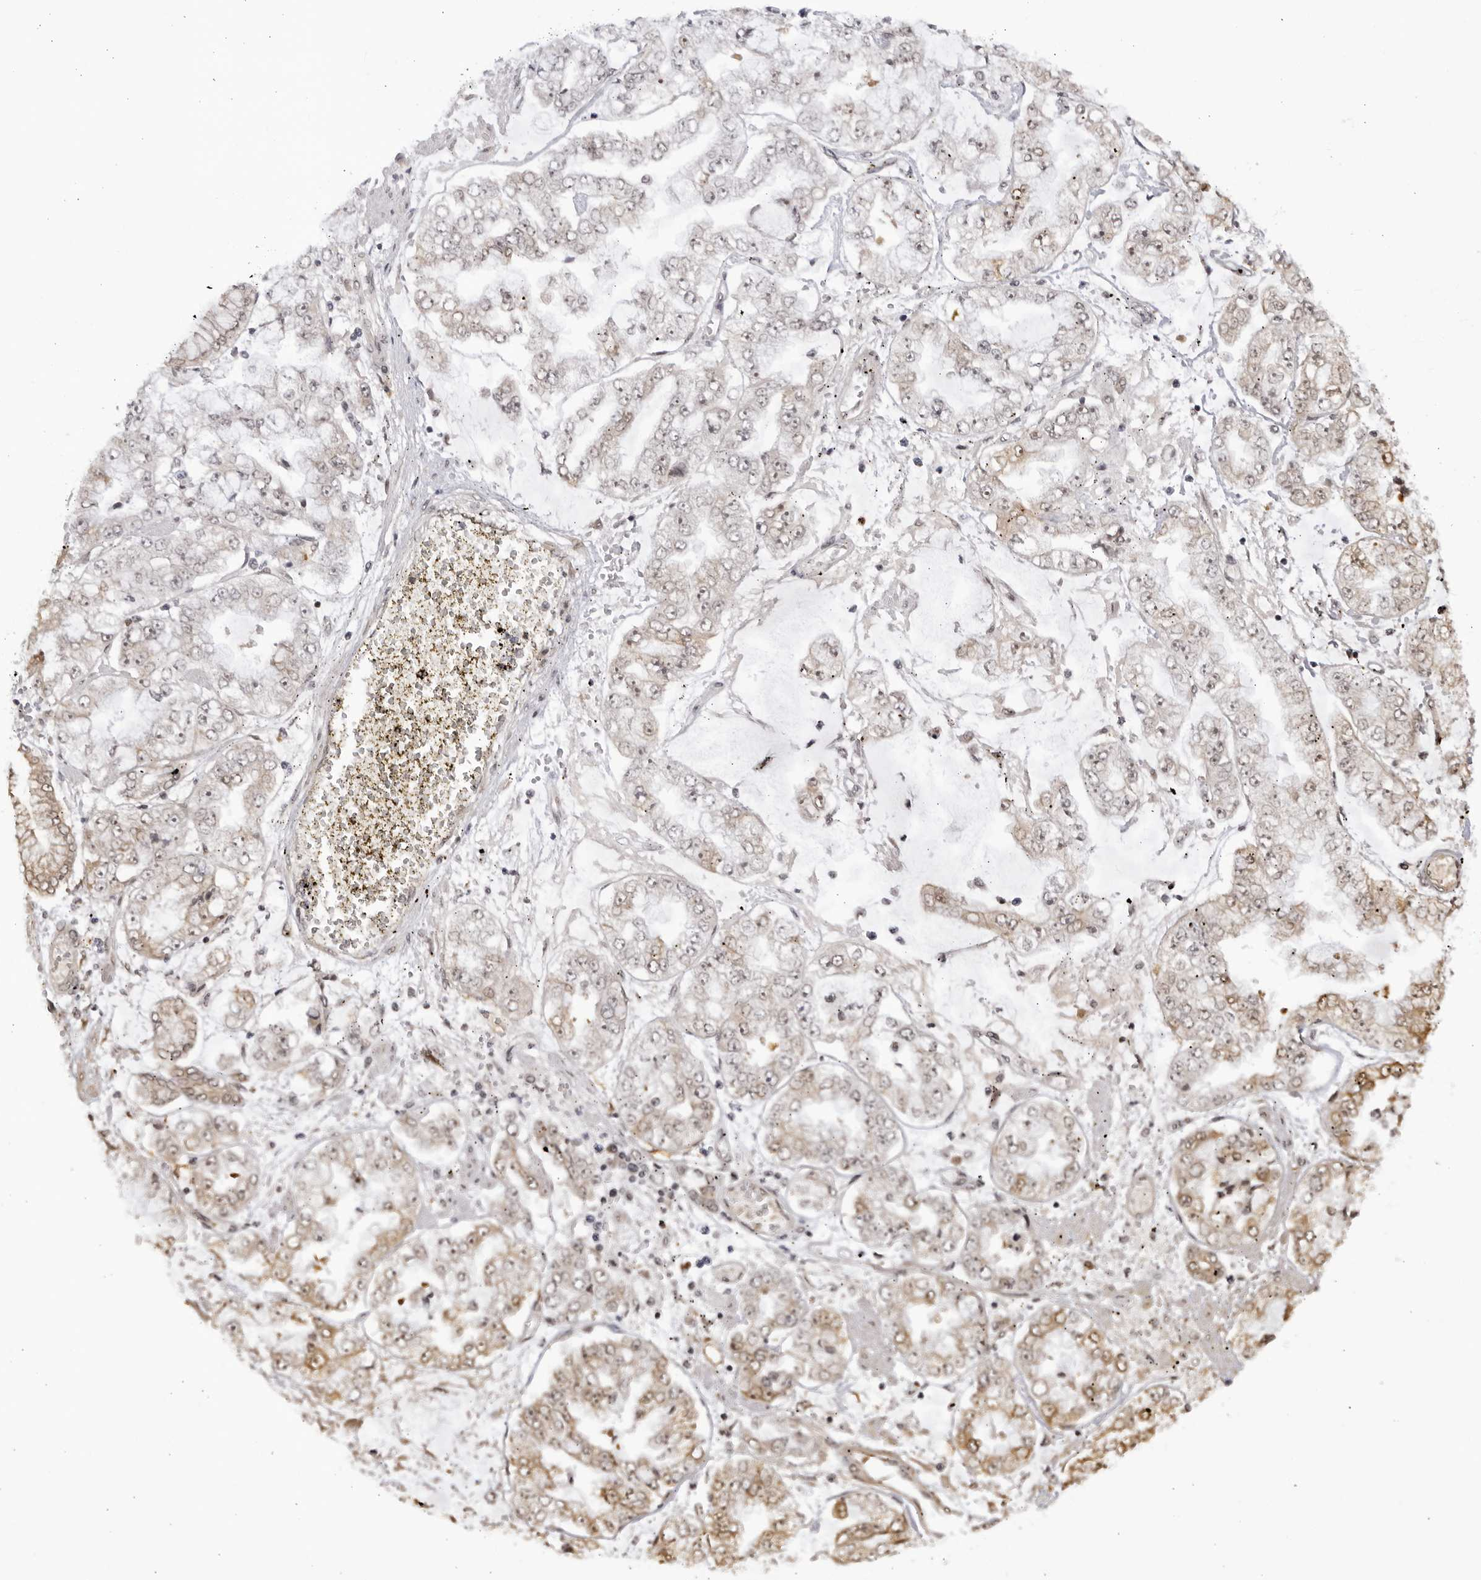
{"staining": {"intensity": "weak", "quantity": "<25%", "location": "cytoplasmic/membranous,nuclear"}, "tissue": "stomach cancer", "cell_type": "Tumor cells", "image_type": "cancer", "snomed": [{"axis": "morphology", "description": "Adenocarcinoma, NOS"}, {"axis": "topography", "description": "Stomach"}], "caption": "This micrograph is of stomach cancer stained with IHC to label a protein in brown with the nuclei are counter-stained blue. There is no positivity in tumor cells. (DAB (3,3'-diaminobenzidine) immunohistochemistry, high magnification).", "gene": "RASGEF1C", "patient": {"sex": "male", "age": 76}}